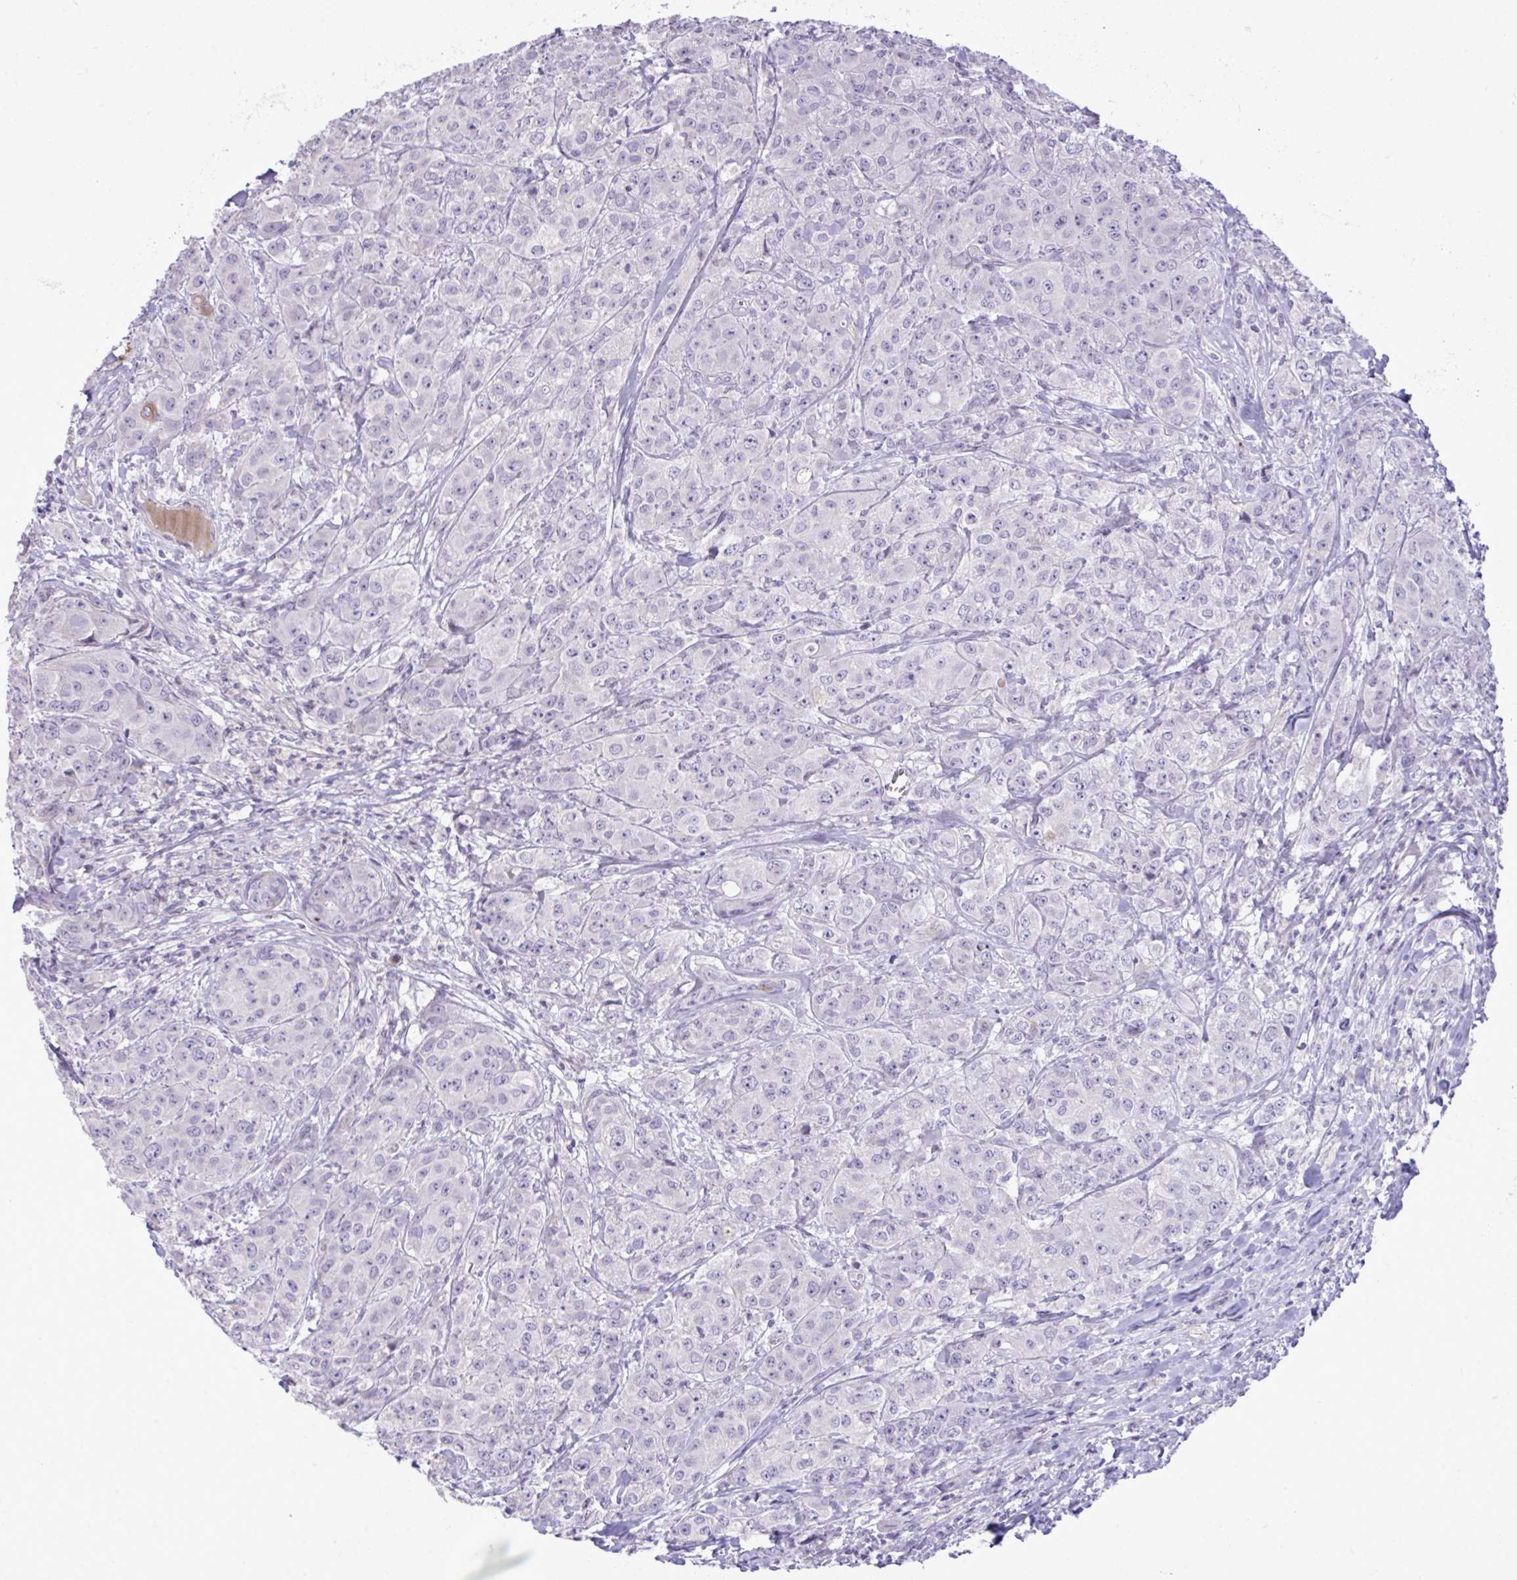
{"staining": {"intensity": "negative", "quantity": "none", "location": "none"}, "tissue": "breast cancer", "cell_type": "Tumor cells", "image_type": "cancer", "snomed": [{"axis": "morphology", "description": "Normal tissue, NOS"}, {"axis": "morphology", "description": "Duct carcinoma"}, {"axis": "topography", "description": "Breast"}], "caption": "Tumor cells show no significant protein expression in breast cancer (infiltrating ductal carcinoma).", "gene": "SPAG1", "patient": {"sex": "female", "age": 43}}